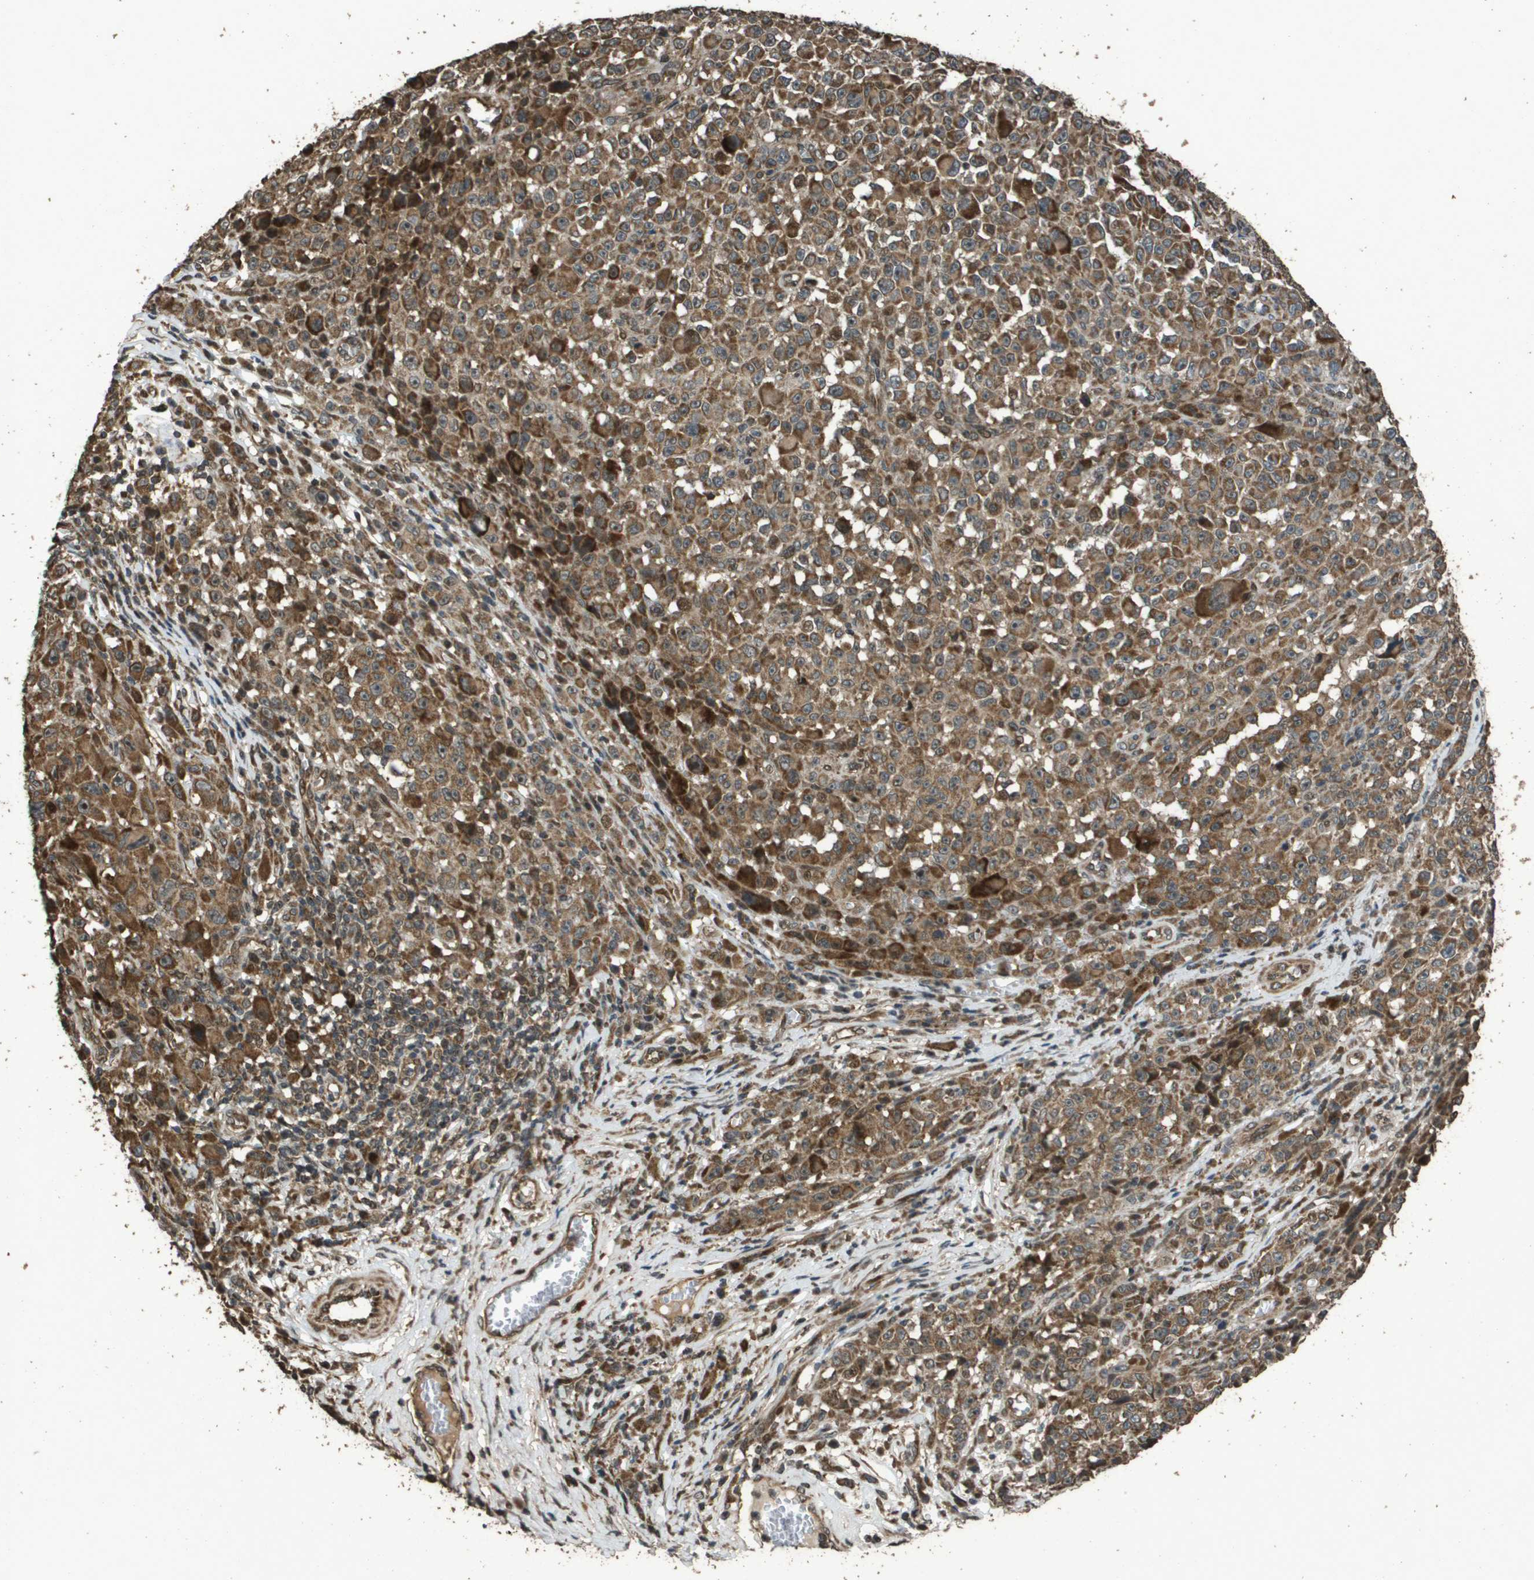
{"staining": {"intensity": "moderate", "quantity": ">75%", "location": "cytoplasmic/membranous"}, "tissue": "melanoma", "cell_type": "Tumor cells", "image_type": "cancer", "snomed": [{"axis": "morphology", "description": "Malignant melanoma, NOS"}, {"axis": "topography", "description": "Skin"}], "caption": "Immunohistochemical staining of human malignant melanoma displays moderate cytoplasmic/membranous protein staining in approximately >75% of tumor cells.", "gene": "FIG4", "patient": {"sex": "female", "age": 82}}